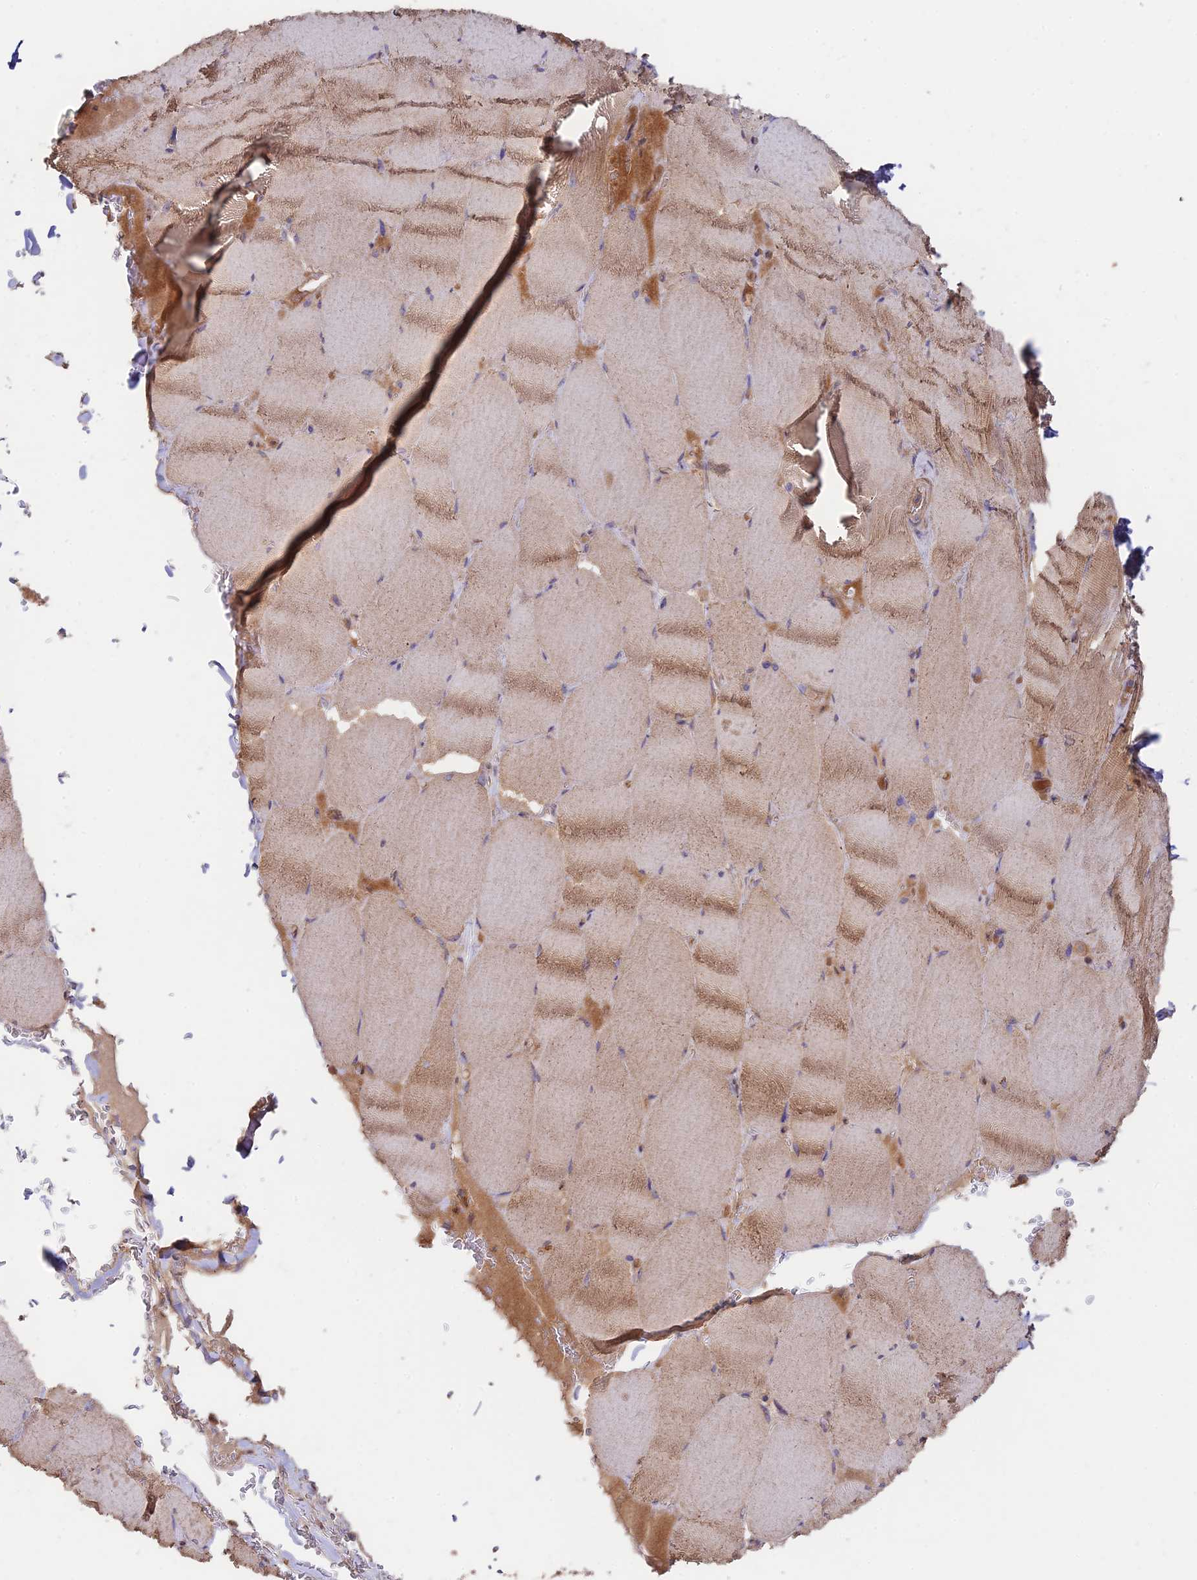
{"staining": {"intensity": "moderate", "quantity": "25%-75%", "location": "cytoplasmic/membranous"}, "tissue": "skeletal muscle", "cell_type": "Myocytes", "image_type": "normal", "snomed": [{"axis": "morphology", "description": "Normal tissue, NOS"}, {"axis": "topography", "description": "Skeletal muscle"}, {"axis": "topography", "description": "Head-Neck"}], "caption": "The image exhibits immunohistochemical staining of benign skeletal muscle. There is moderate cytoplasmic/membranous expression is seen in about 25%-75% of myocytes. (DAB IHC with brightfield microscopy, high magnification).", "gene": "CLCF1", "patient": {"sex": "male", "age": 66}}